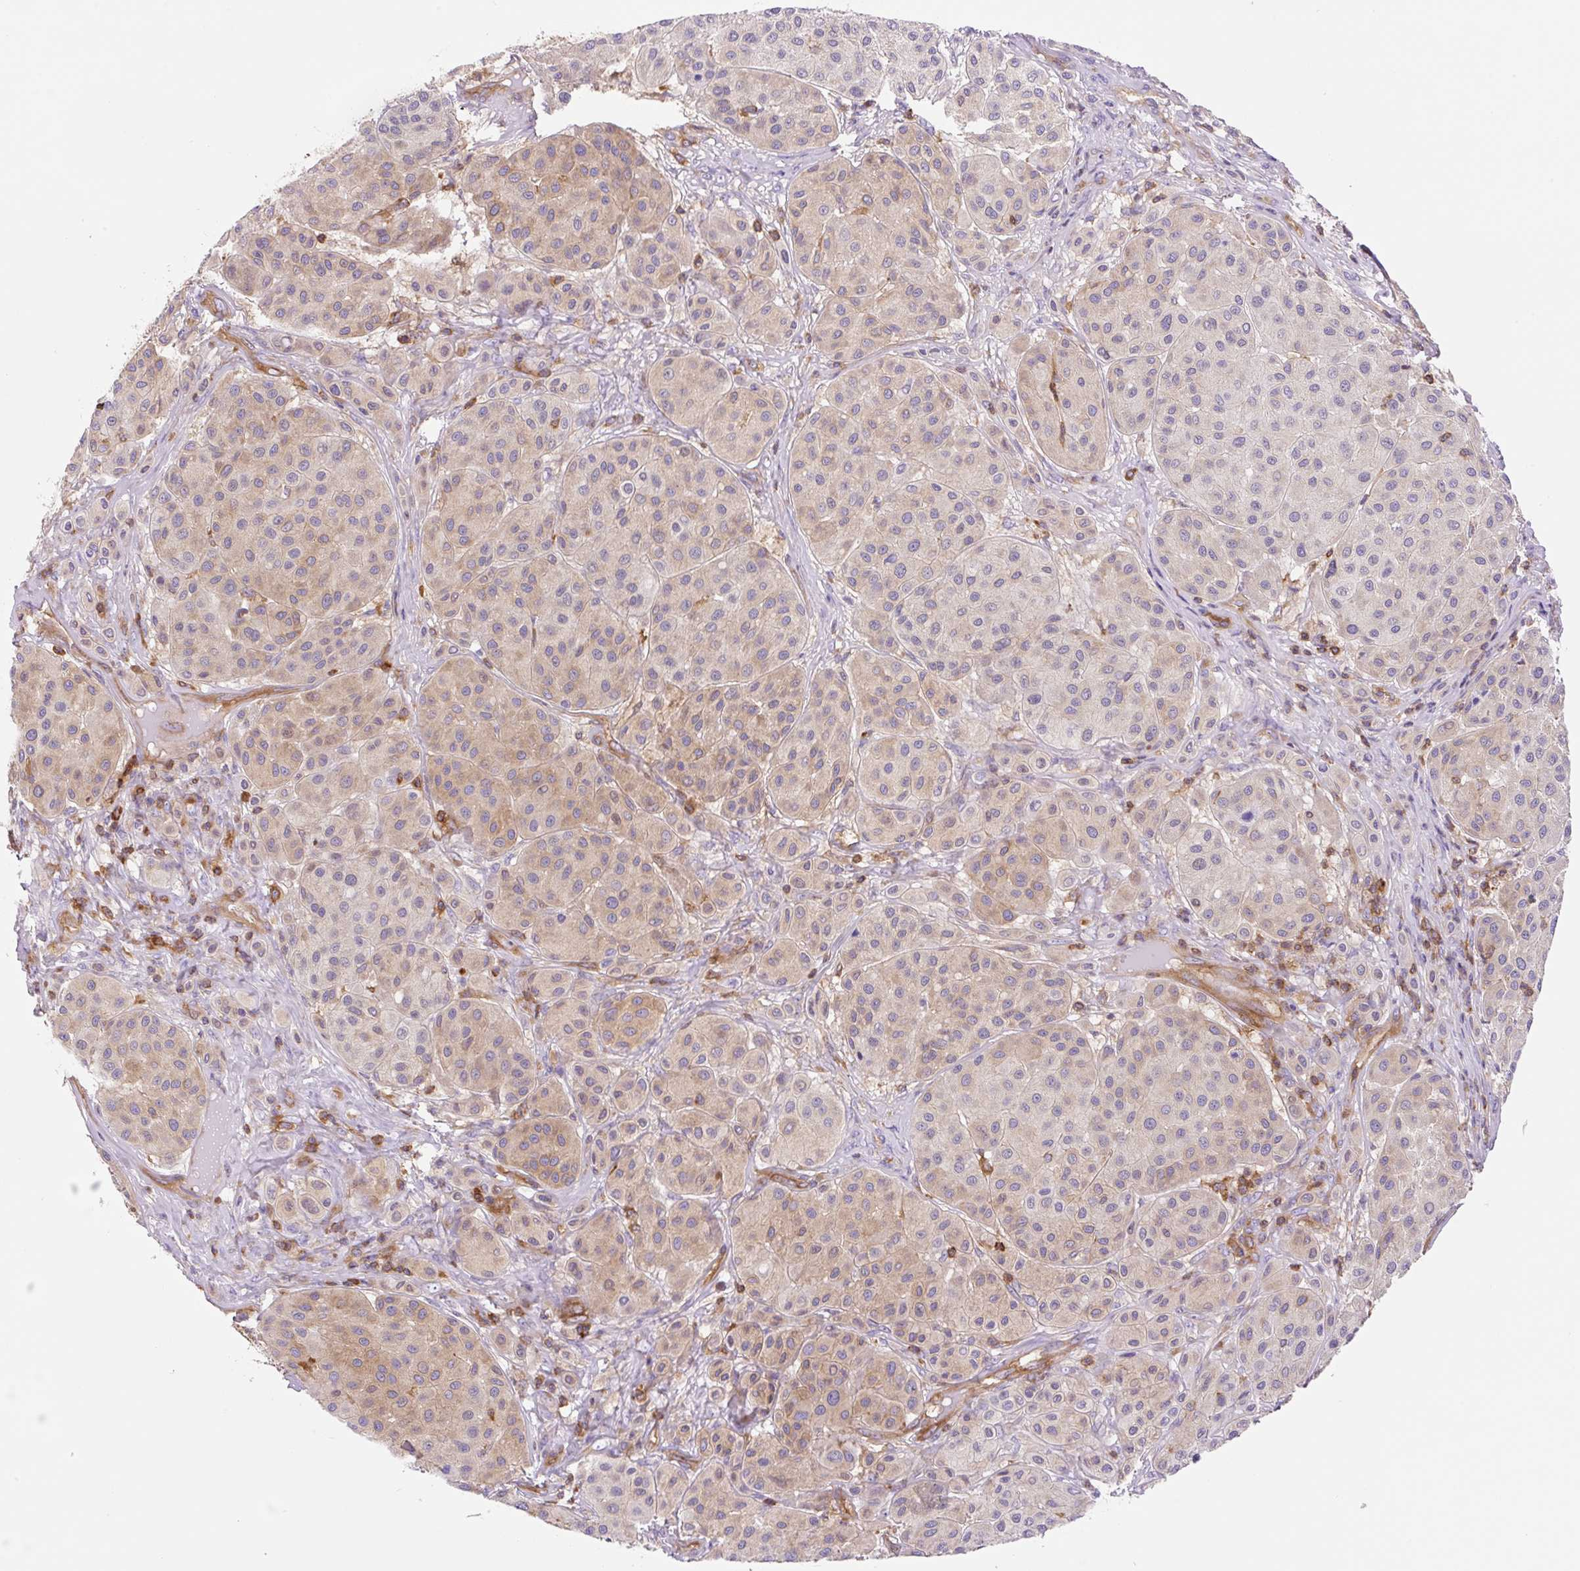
{"staining": {"intensity": "moderate", "quantity": "25%-75%", "location": "cytoplasmic/membranous"}, "tissue": "melanoma", "cell_type": "Tumor cells", "image_type": "cancer", "snomed": [{"axis": "morphology", "description": "Malignant melanoma, Metastatic site"}, {"axis": "topography", "description": "Smooth muscle"}], "caption": "This is a micrograph of immunohistochemistry staining of melanoma, which shows moderate positivity in the cytoplasmic/membranous of tumor cells.", "gene": "DNM2", "patient": {"sex": "male", "age": 41}}